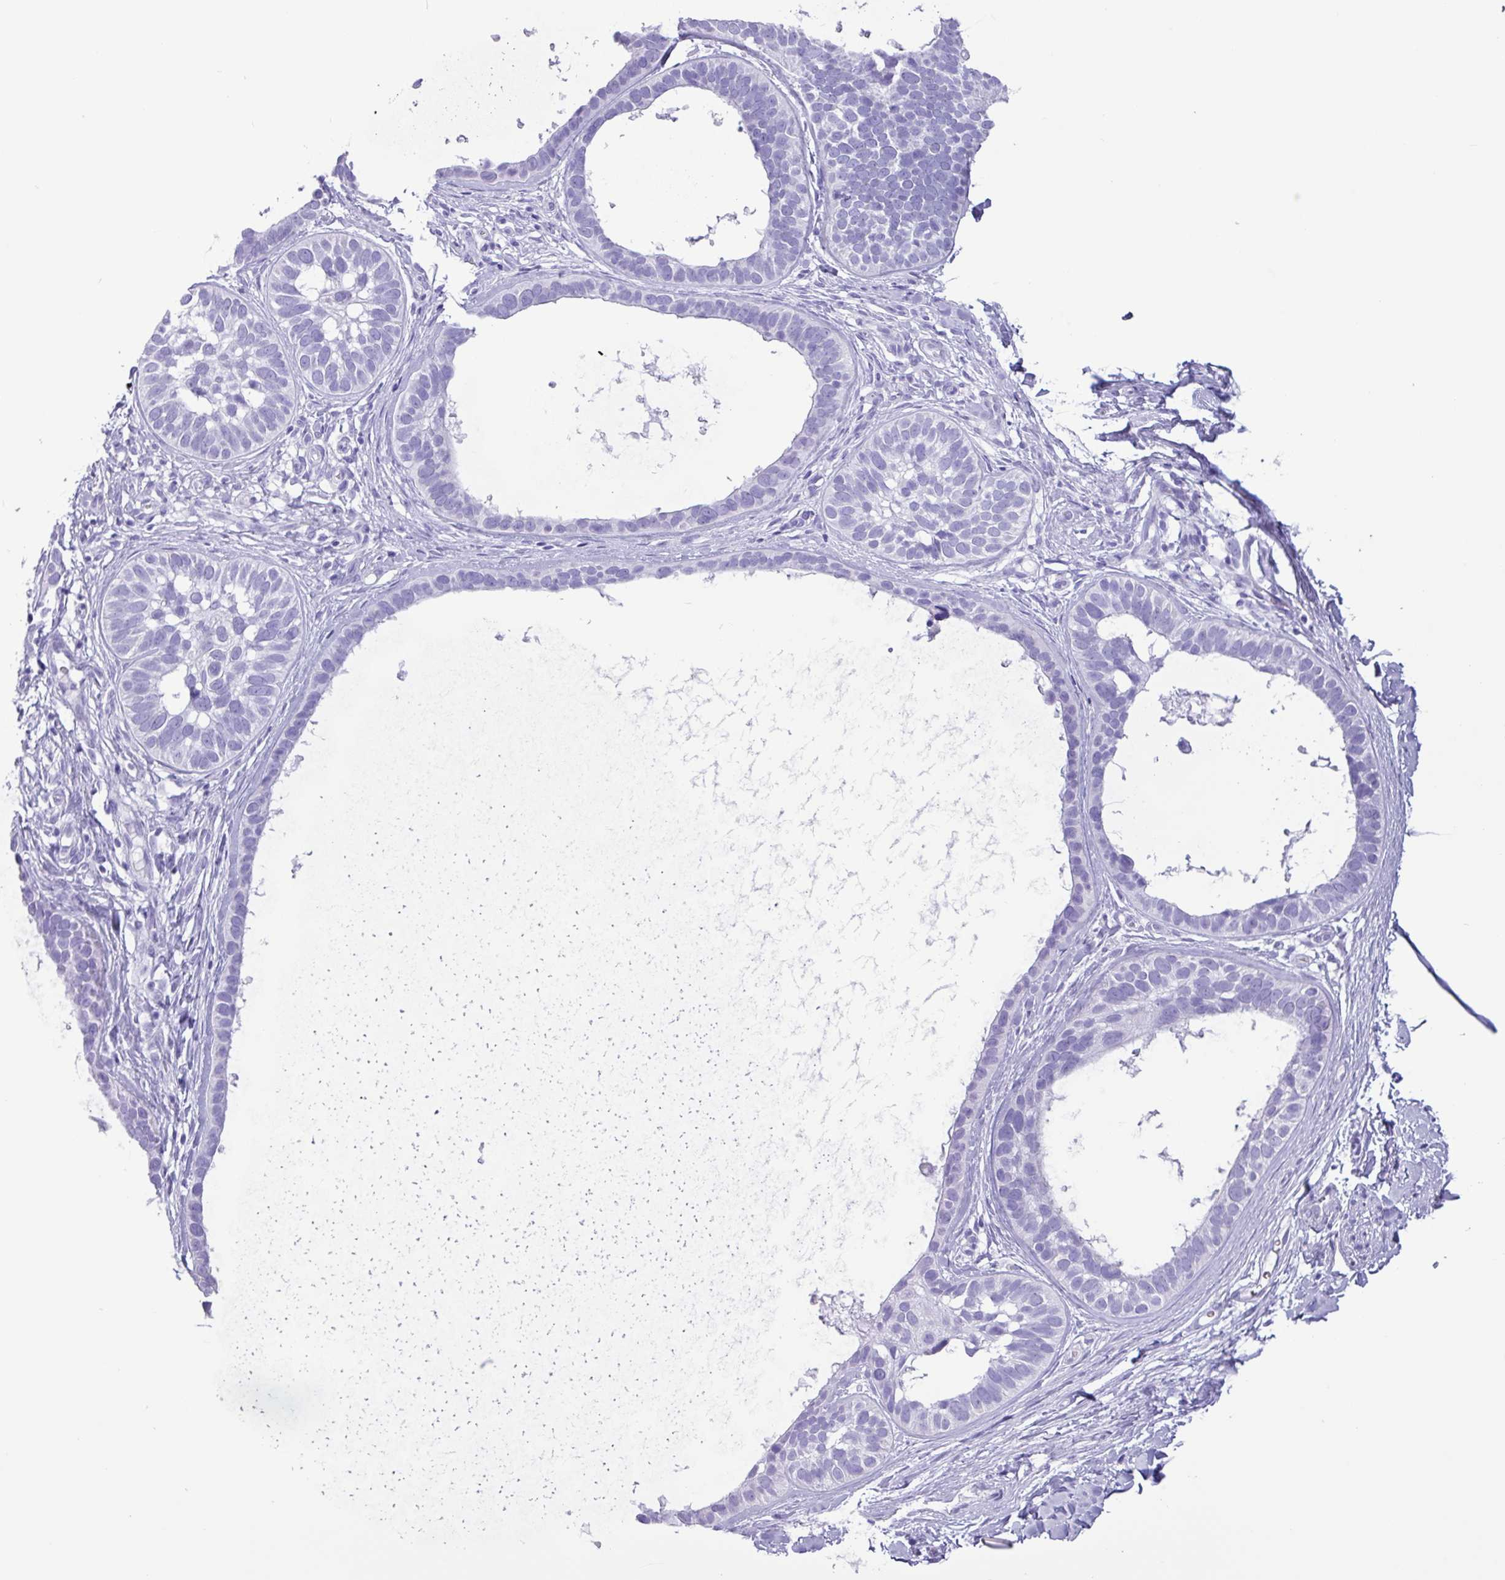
{"staining": {"intensity": "negative", "quantity": "none", "location": "none"}, "tissue": "skin cancer", "cell_type": "Tumor cells", "image_type": "cancer", "snomed": [{"axis": "morphology", "description": "Basal cell carcinoma"}, {"axis": "topography", "description": "Skin"}], "caption": "IHC micrograph of neoplastic tissue: skin cancer stained with DAB shows no significant protein positivity in tumor cells.", "gene": "CKMT2", "patient": {"sex": "male", "age": 62}}